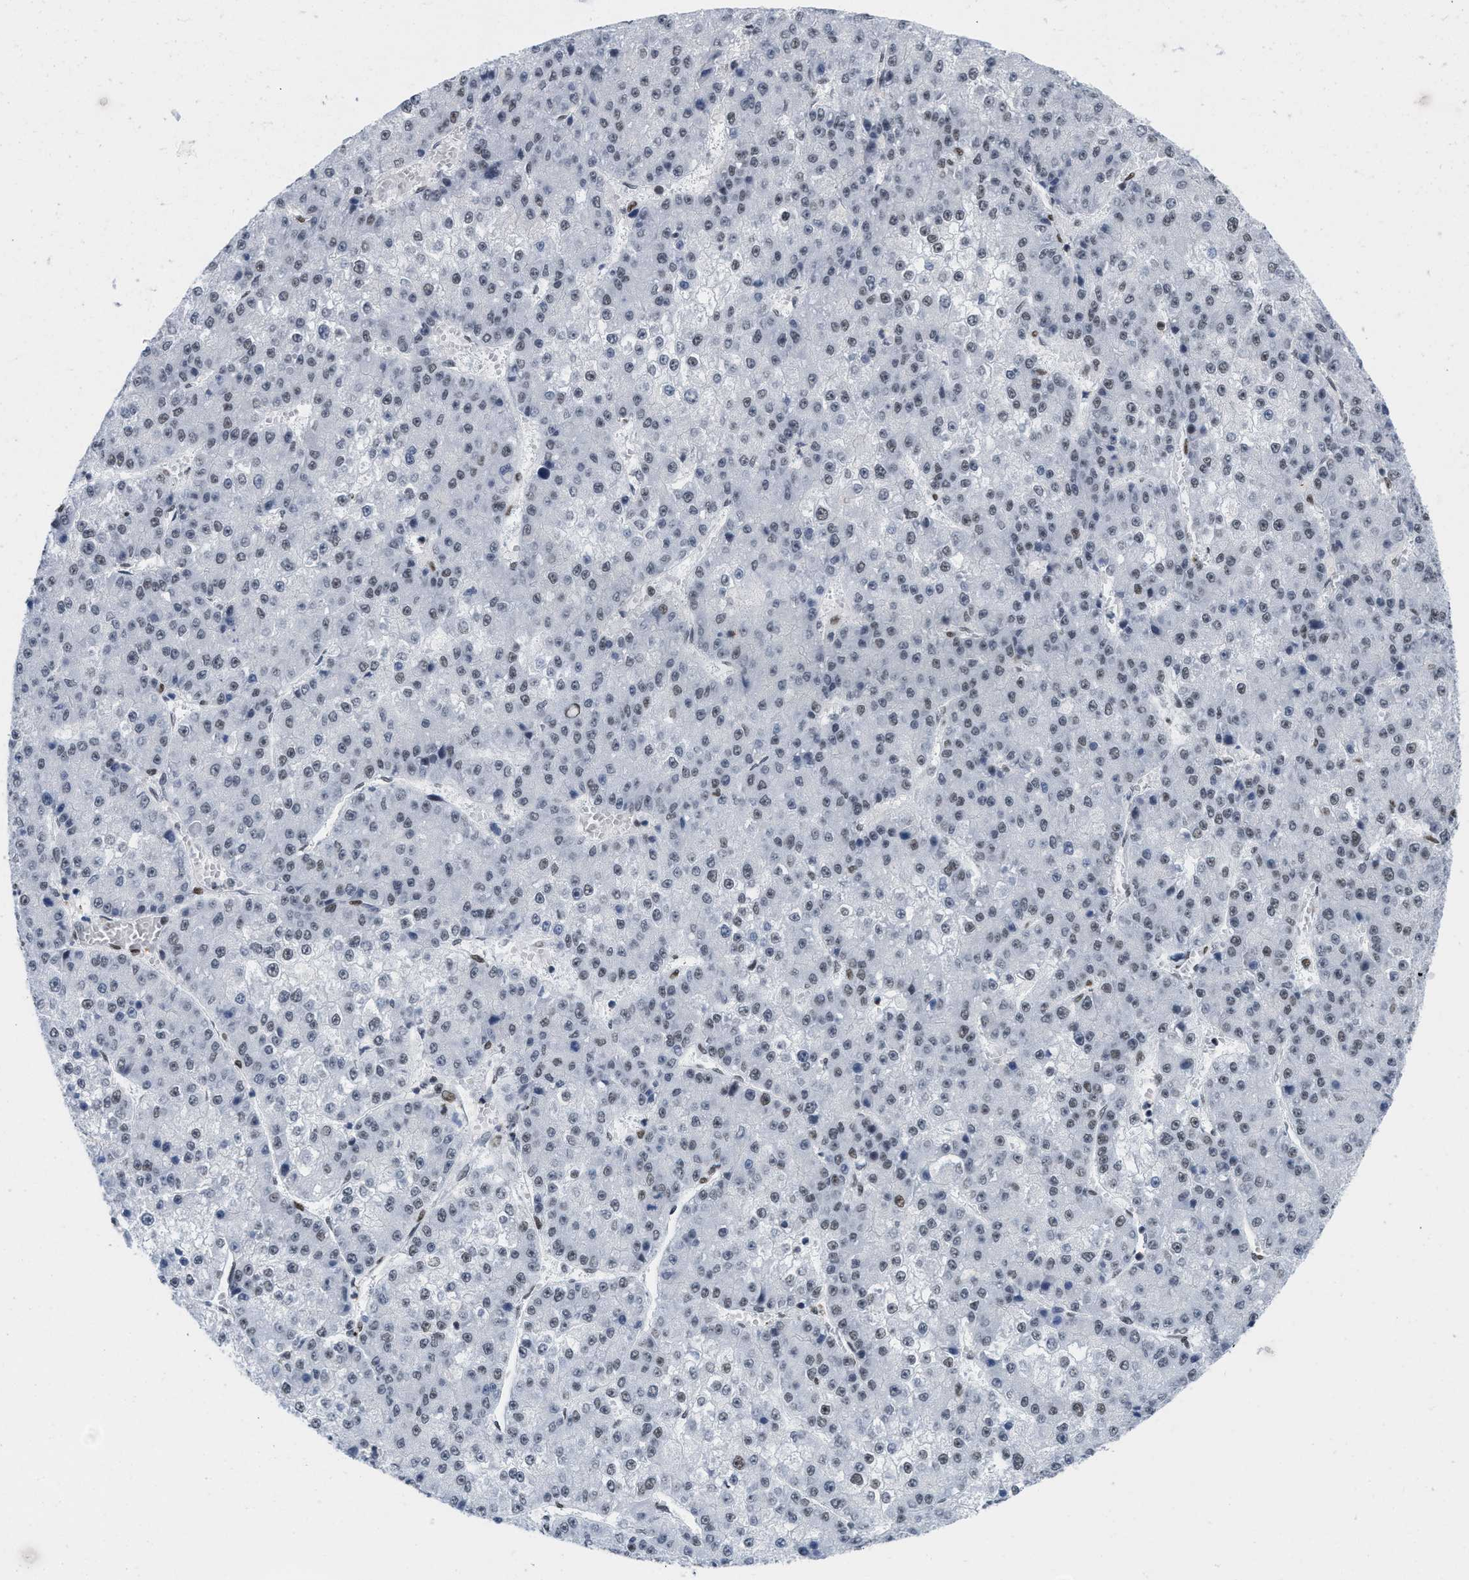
{"staining": {"intensity": "weak", "quantity": "<25%", "location": "nuclear"}, "tissue": "liver cancer", "cell_type": "Tumor cells", "image_type": "cancer", "snomed": [{"axis": "morphology", "description": "Carcinoma, Hepatocellular, NOS"}, {"axis": "topography", "description": "Liver"}], "caption": "Tumor cells show no significant staining in liver cancer.", "gene": "MIER1", "patient": {"sex": "female", "age": 73}}